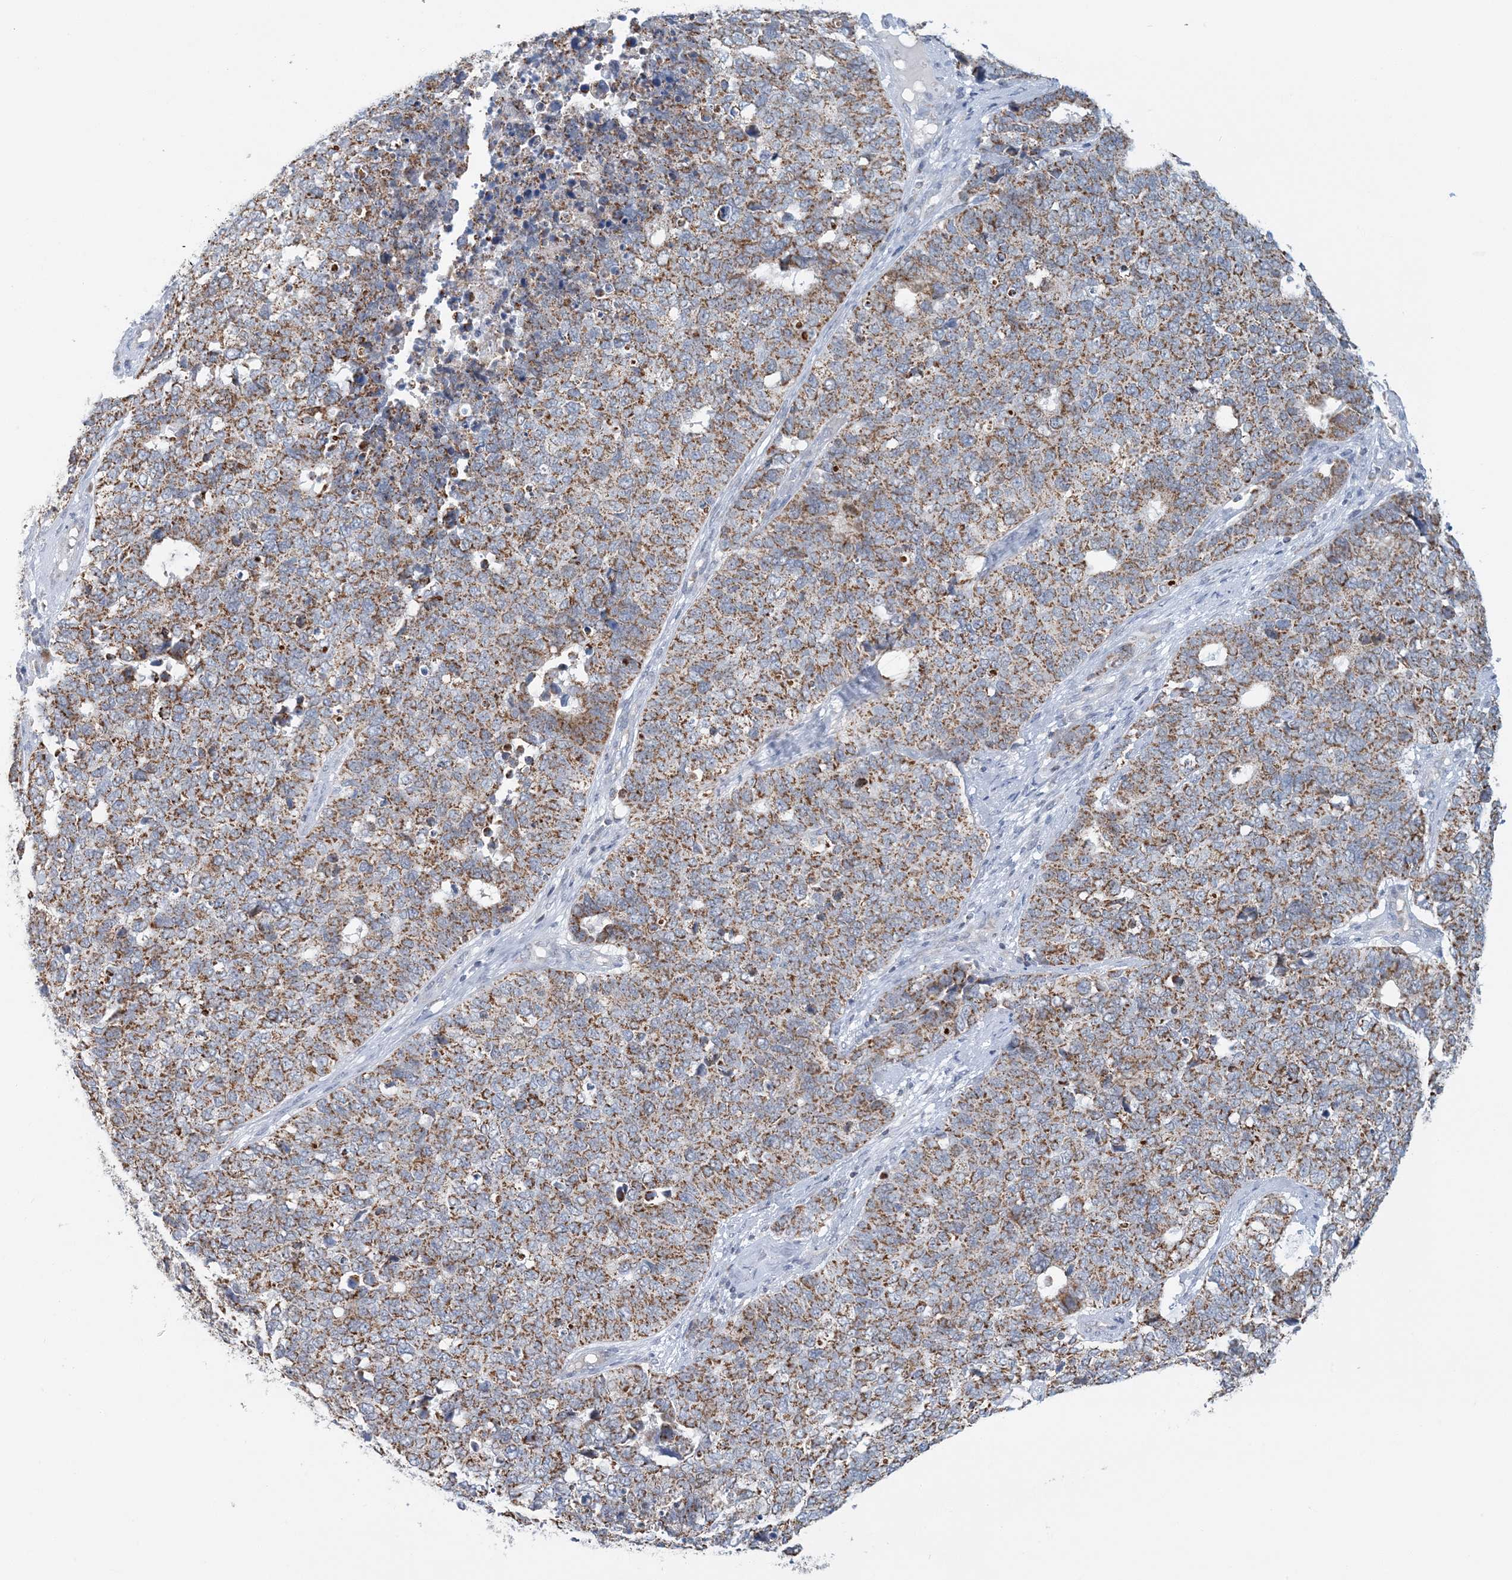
{"staining": {"intensity": "moderate", "quantity": ">75%", "location": "cytoplasmic/membranous"}, "tissue": "cervical cancer", "cell_type": "Tumor cells", "image_type": "cancer", "snomed": [{"axis": "morphology", "description": "Squamous cell carcinoma, NOS"}, {"axis": "topography", "description": "Cervix"}], "caption": "The histopathology image demonstrates staining of cervical cancer (squamous cell carcinoma), revealing moderate cytoplasmic/membranous protein positivity (brown color) within tumor cells.", "gene": "BDH1", "patient": {"sex": "female", "age": 63}}